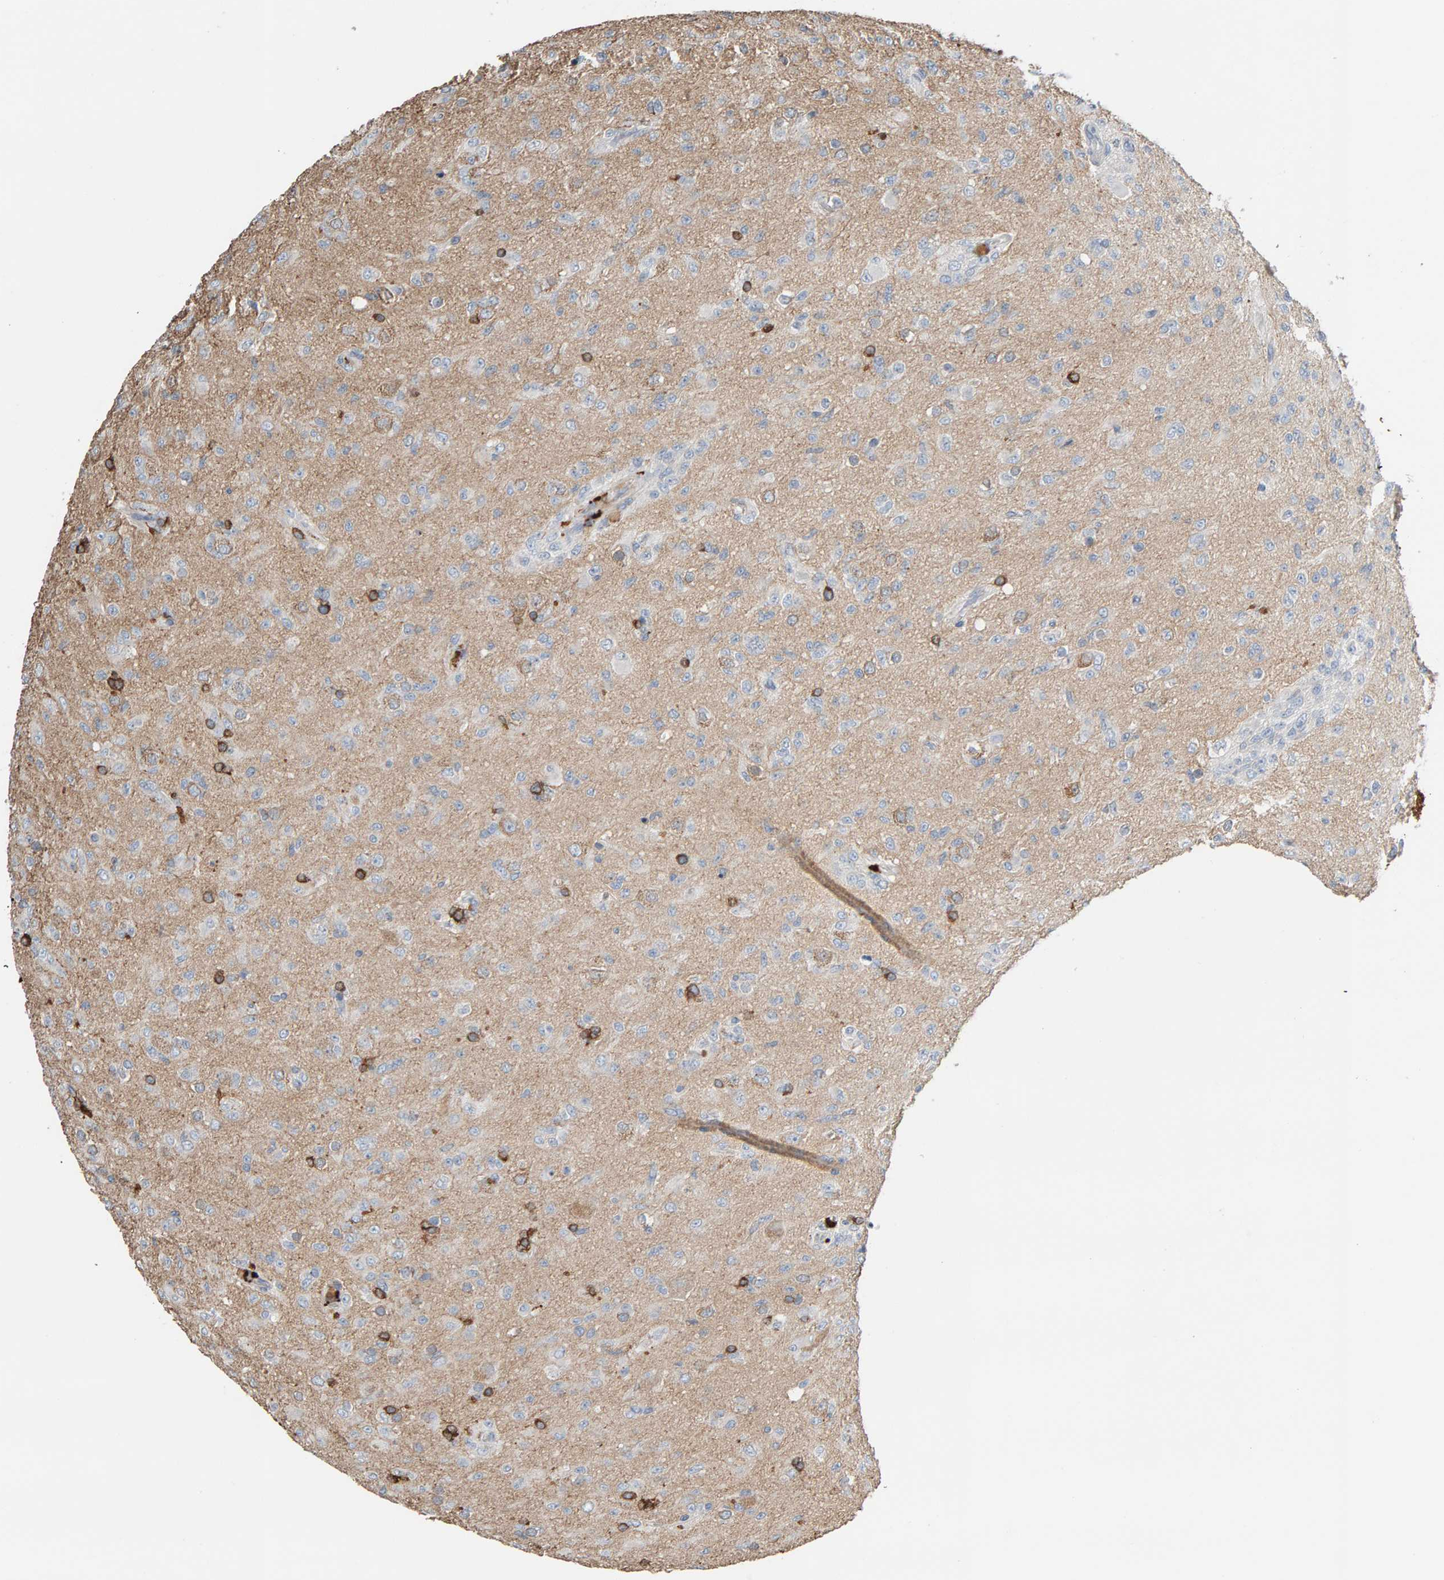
{"staining": {"intensity": "negative", "quantity": "none", "location": "none"}, "tissue": "glioma", "cell_type": "Tumor cells", "image_type": "cancer", "snomed": [{"axis": "morphology", "description": "Glioma, malignant, Low grade"}, {"axis": "topography", "description": "Brain"}], "caption": "Immunohistochemical staining of human malignant glioma (low-grade) shows no significant positivity in tumor cells. (DAB (3,3'-diaminobenzidine) immunohistochemistry, high magnification).", "gene": "IPPK", "patient": {"sex": "male", "age": 65}}